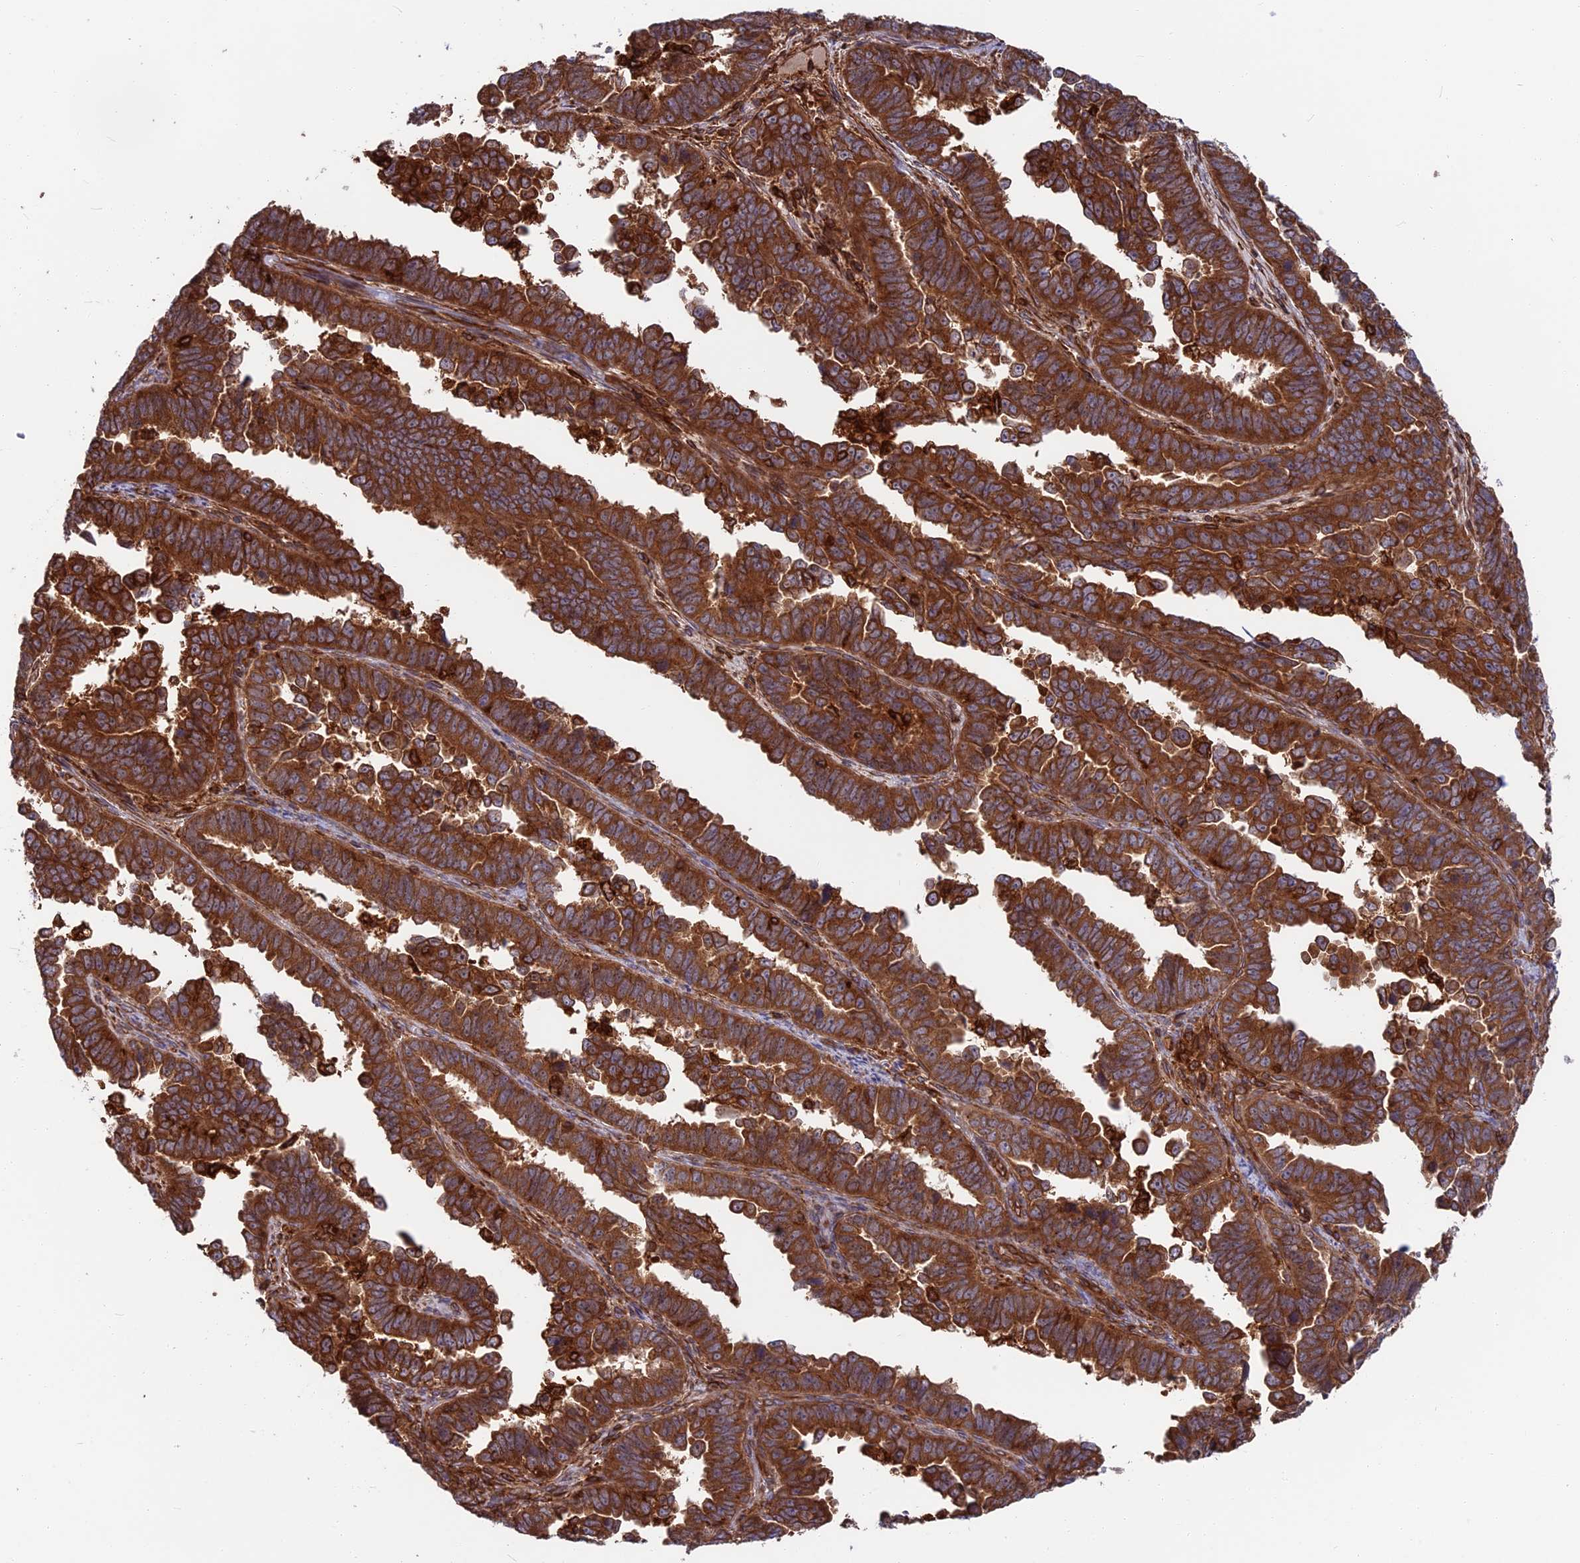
{"staining": {"intensity": "strong", "quantity": ">75%", "location": "cytoplasmic/membranous"}, "tissue": "endometrial cancer", "cell_type": "Tumor cells", "image_type": "cancer", "snomed": [{"axis": "morphology", "description": "Adenocarcinoma, NOS"}, {"axis": "topography", "description": "Endometrium"}], "caption": "Human endometrial cancer stained for a protein (brown) displays strong cytoplasmic/membranous positive staining in approximately >75% of tumor cells.", "gene": "WDR1", "patient": {"sex": "female", "age": 75}}